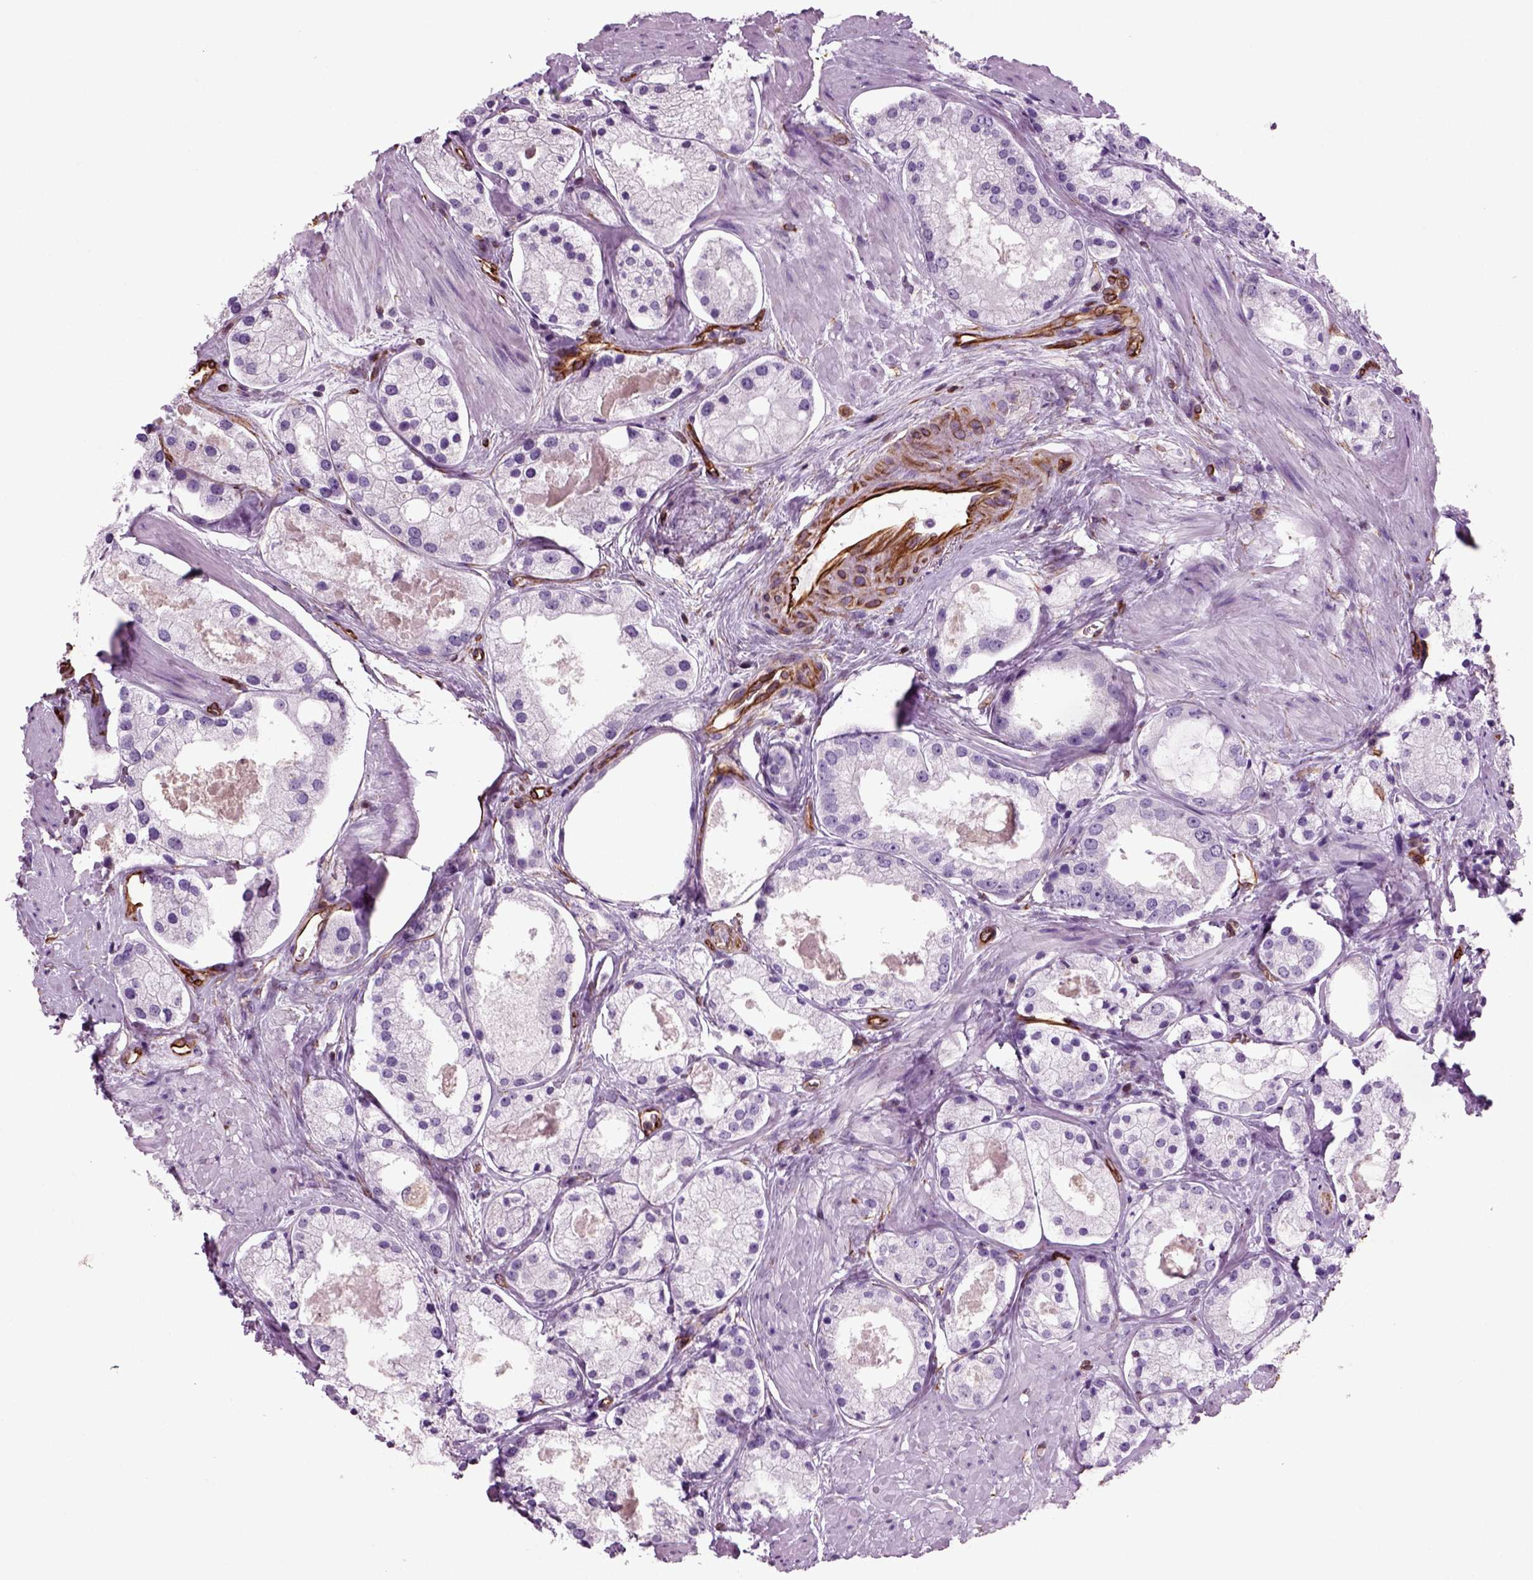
{"staining": {"intensity": "negative", "quantity": "none", "location": "none"}, "tissue": "prostate cancer", "cell_type": "Tumor cells", "image_type": "cancer", "snomed": [{"axis": "morphology", "description": "Adenocarcinoma, NOS"}, {"axis": "morphology", "description": "Adenocarcinoma, High grade"}, {"axis": "topography", "description": "Prostate"}], "caption": "Adenocarcinoma (prostate) was stained to show a protein in brown. There is no significant positivity in tumor cells.", "gene": "ACER3", "patient": {"sex": "male", "age": 64}}